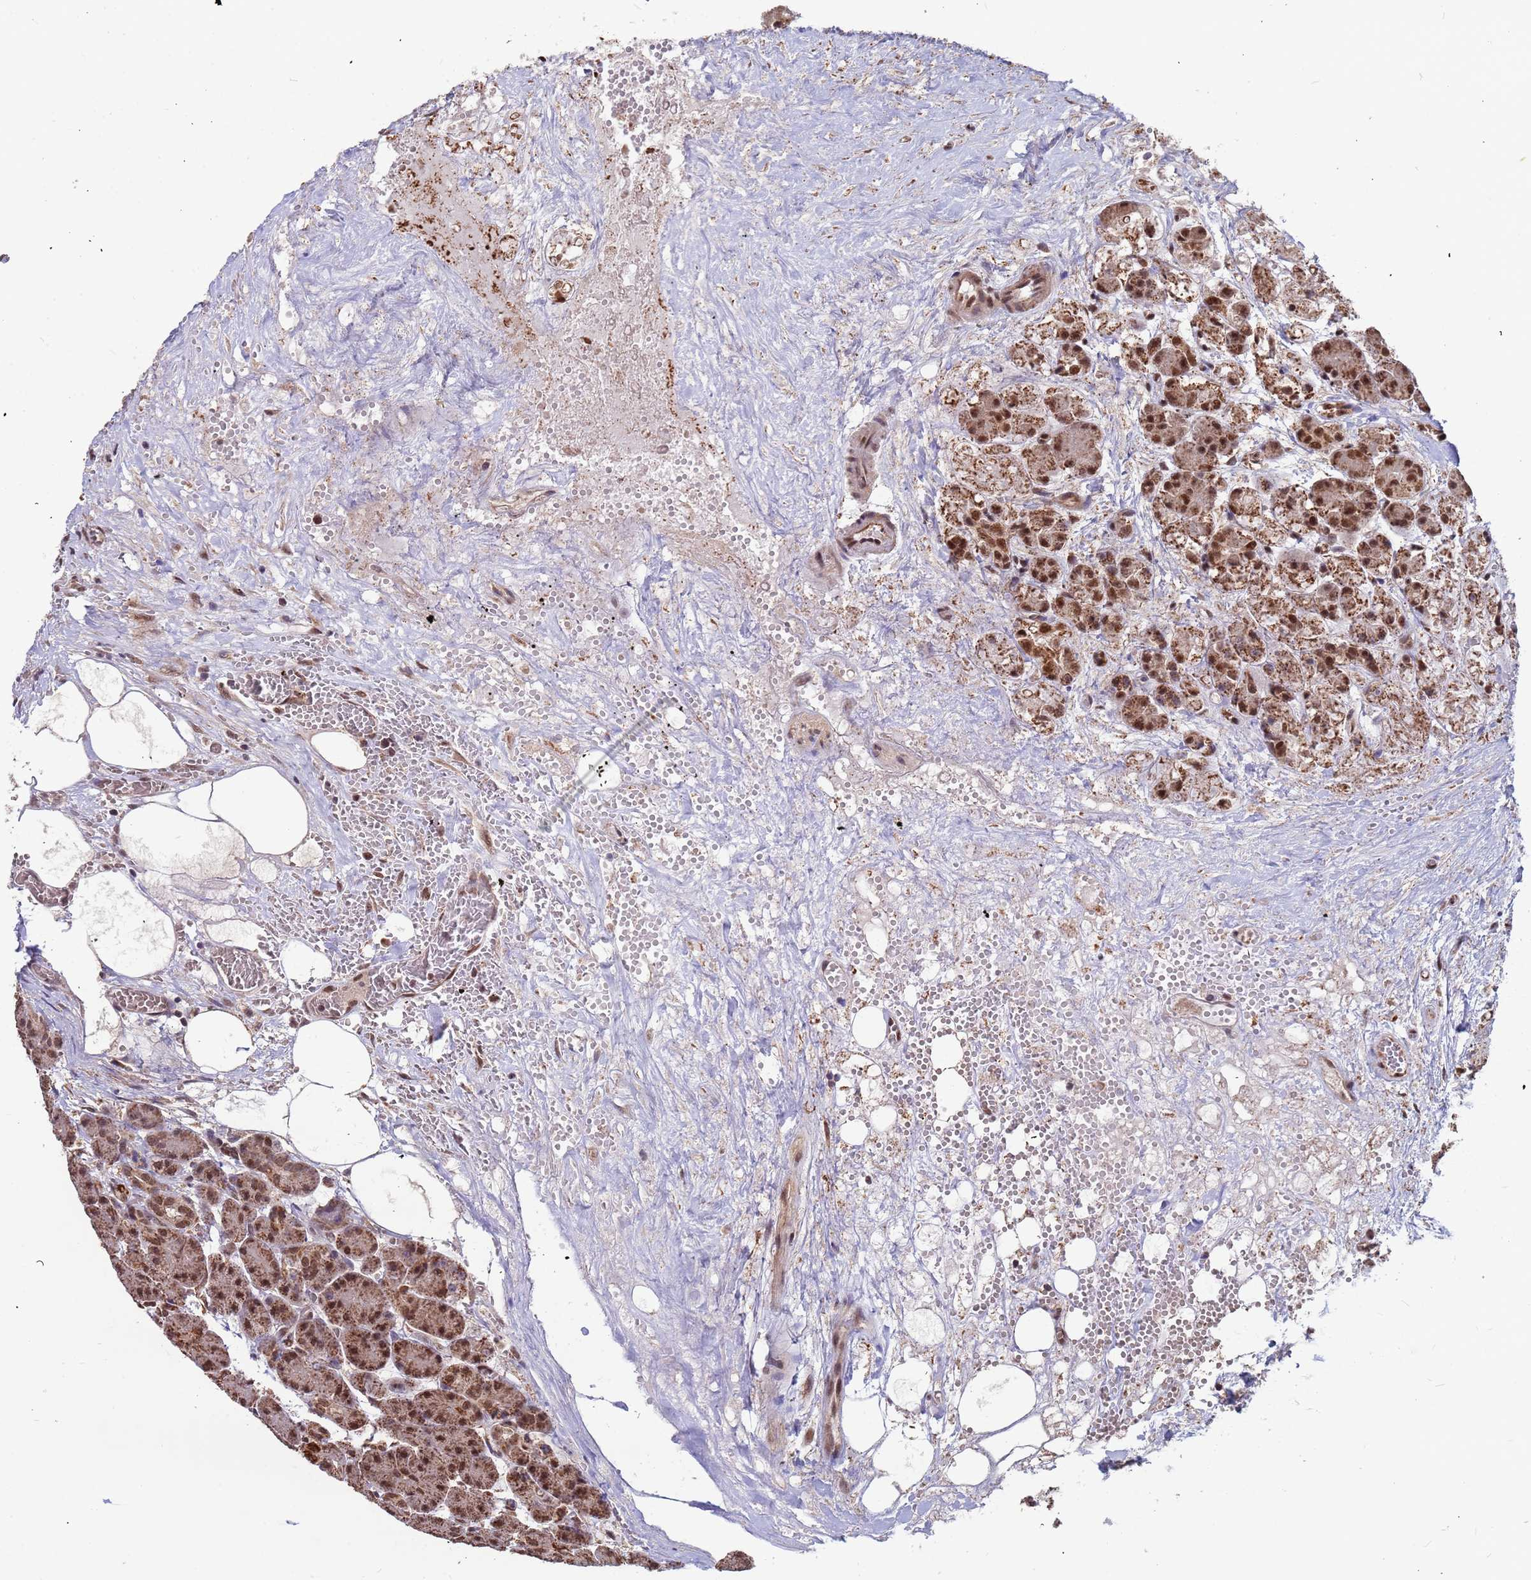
{"staining": {"intensity": "moderate", "quantity": ">75%", "location": "cytoplasmic/membranous,nuclear"}, "tissue": "pancreas", "cell_type": "Exocrine glandular cells", "image_type": "normal", "snomed": [{"axis": "morphology", "description": "Normal tissue, NOS"}, {"axis": "topography", "description": "Pancreas"}], "caption": "The histopathology image reveals a brown stain indicating the presence of a protein in the cytoplasmic/membranous,nuclear of exocrine glandular cells in pancreas.", "gene": "DENND2B", "patient": {"sex": "male", "age": 63}}